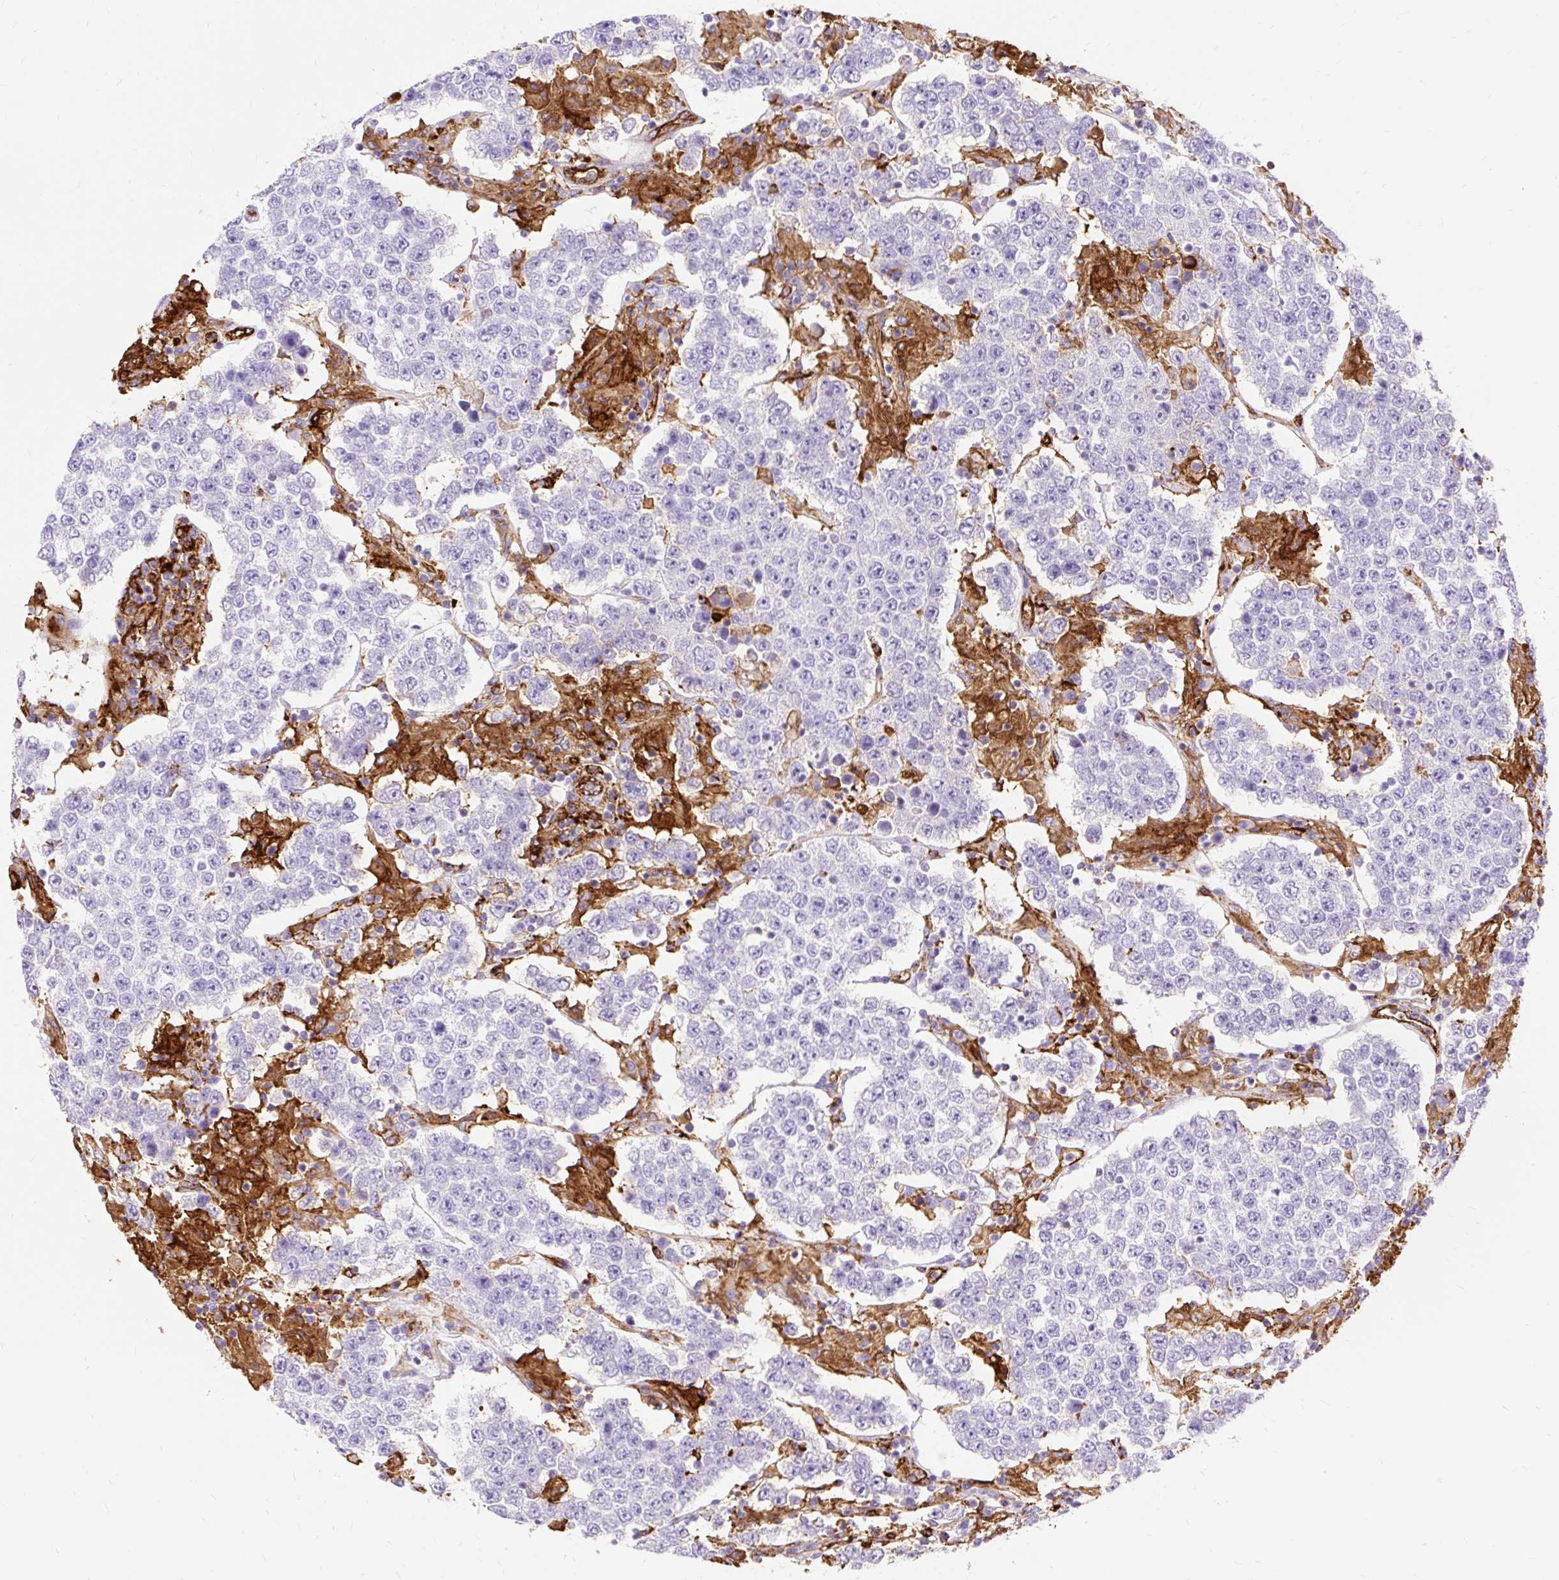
{"staining": {"intensity": "negative", "quantity": "none", "location": "none"}, "tissue": "testis cancer", "cell_type": "Tumor cells", "image_type": "cancer", "snomed": [{"axis": "morphology", "description": "Normal tissue, NOS"}, {"axis": "morphology", "description": "Urothelial carcinoma, High grade"}, {"axis": "morphology", "description": "Seminoma, NOS"}, {"axis": "morphology", "description": "Carcinoma, Embryonal, NOS"}, {"axis": "topography", "description": "Urinary bladder"}, {"axis": "topography", "description": "Testis"}], "caption": "Tumor cells show no significant staining in testis cancer (high-grade urothelial carcinoma). Nuclei are stained in blue.", "gene": "HLA-DRA", "patient": {"sex": "male", "age": 41}}